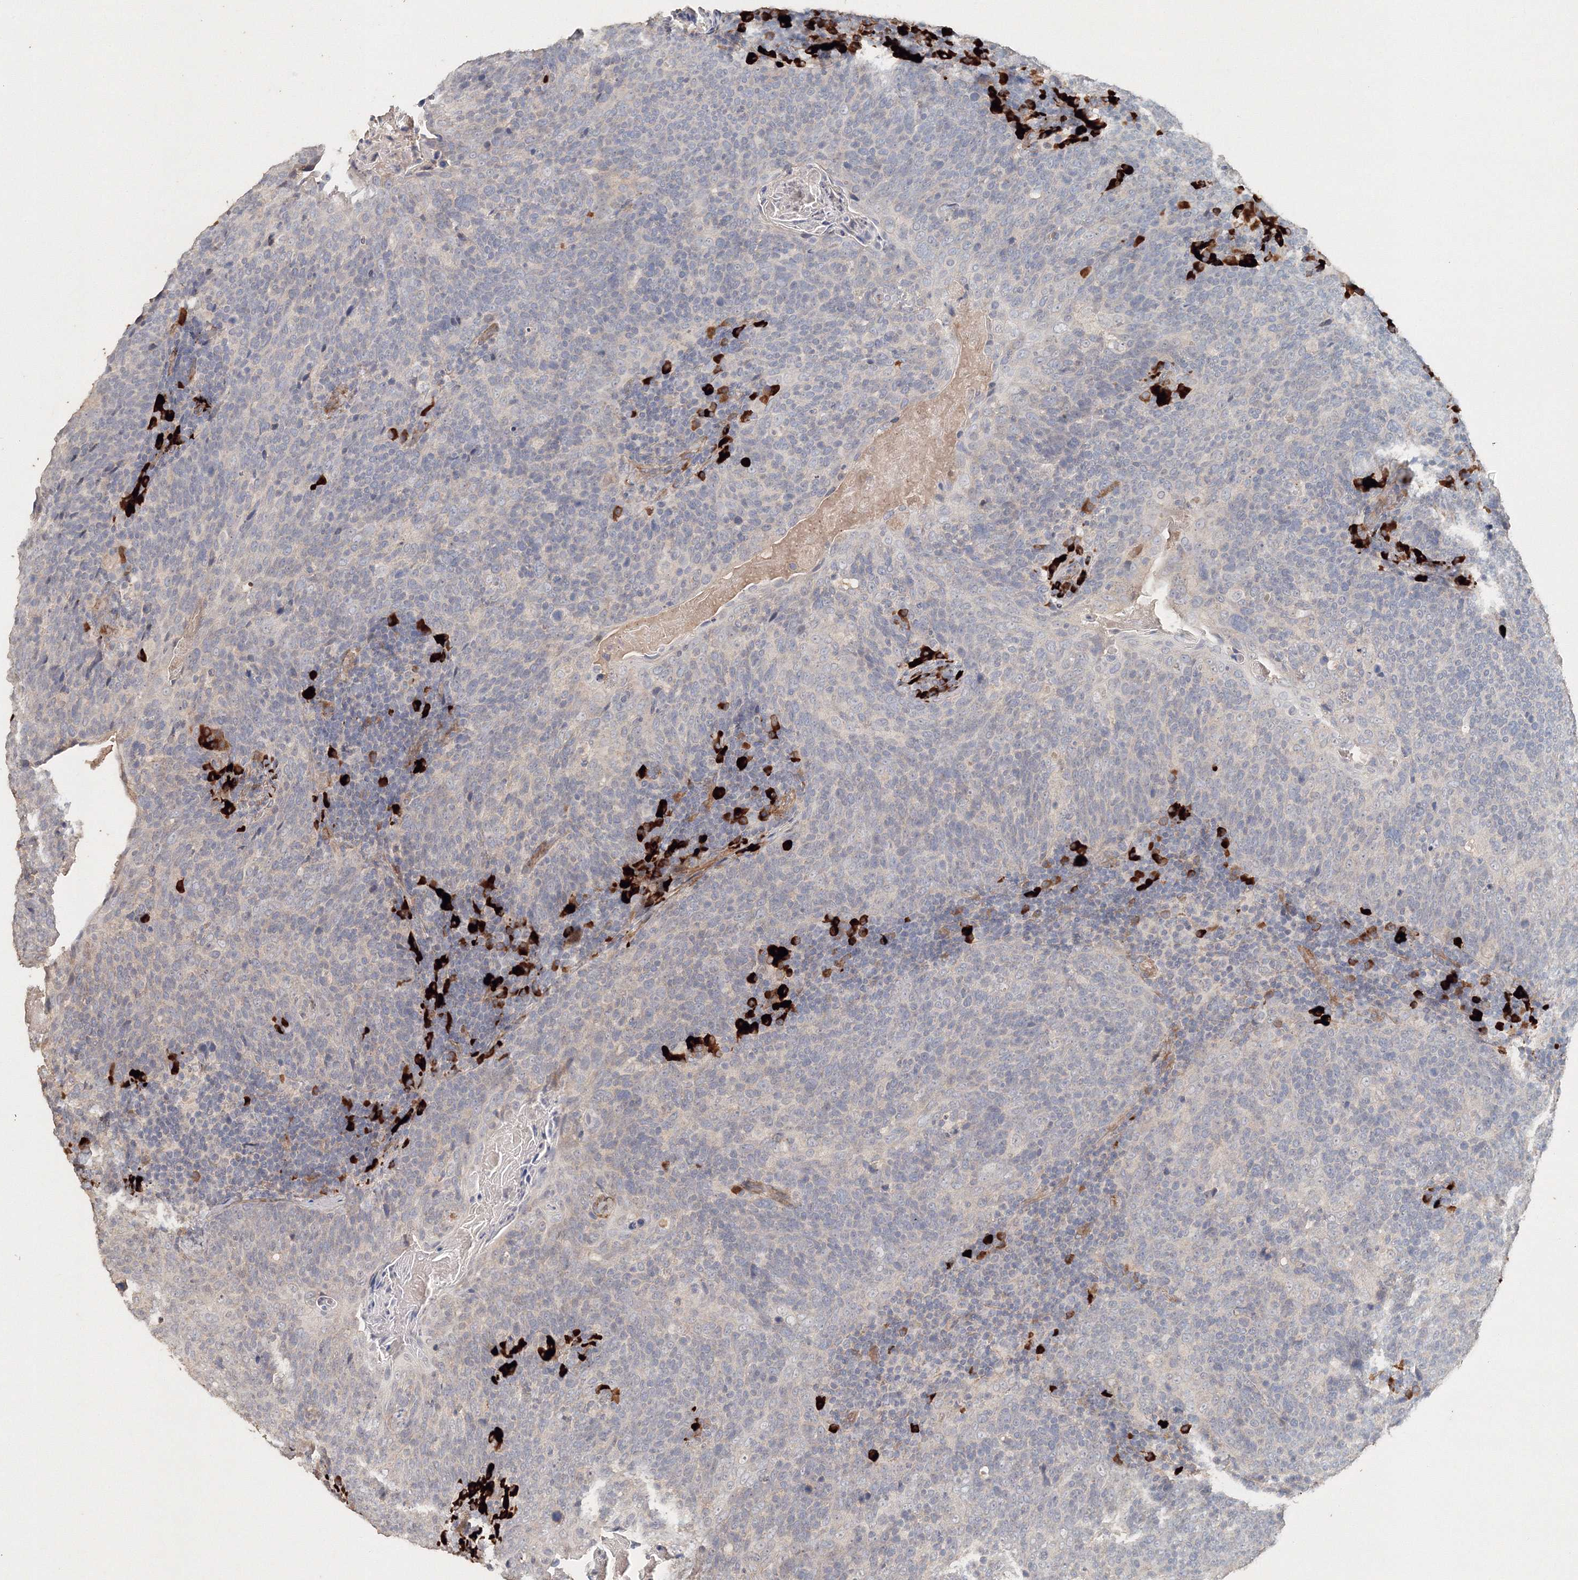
{"staining": {"intensity": "negative", "quantity": "none", "location": "none"}, "tissue": "head and neck cancer", "cell_type": "Tumor cells", "image_type": "cancer", "snomed": [{"axis": "morphology", "description": "Squamous cell carcinoma, NOS"}, {"axis": "morphology", "description": "Squamous cell carcinoma, metastatic, NOS"}, {"axis": "topography", "description": "Lymph node"}, {"axis": "topography", "description": "Head-Neck"}], "caption": "A high-resolution photomicrograph shows immunohistochemistry staining of head and neck cancer (squamous cell carcinoma), which displays no significant staining in tumor cells. (Stains: DAB immunohistochemistry (IHC) with hematoxylin counter stain, Microscopy: brightfield microscopy at high magnification).", "gene": "NALF2", "patient": {"sex": "male", "age": 62}}